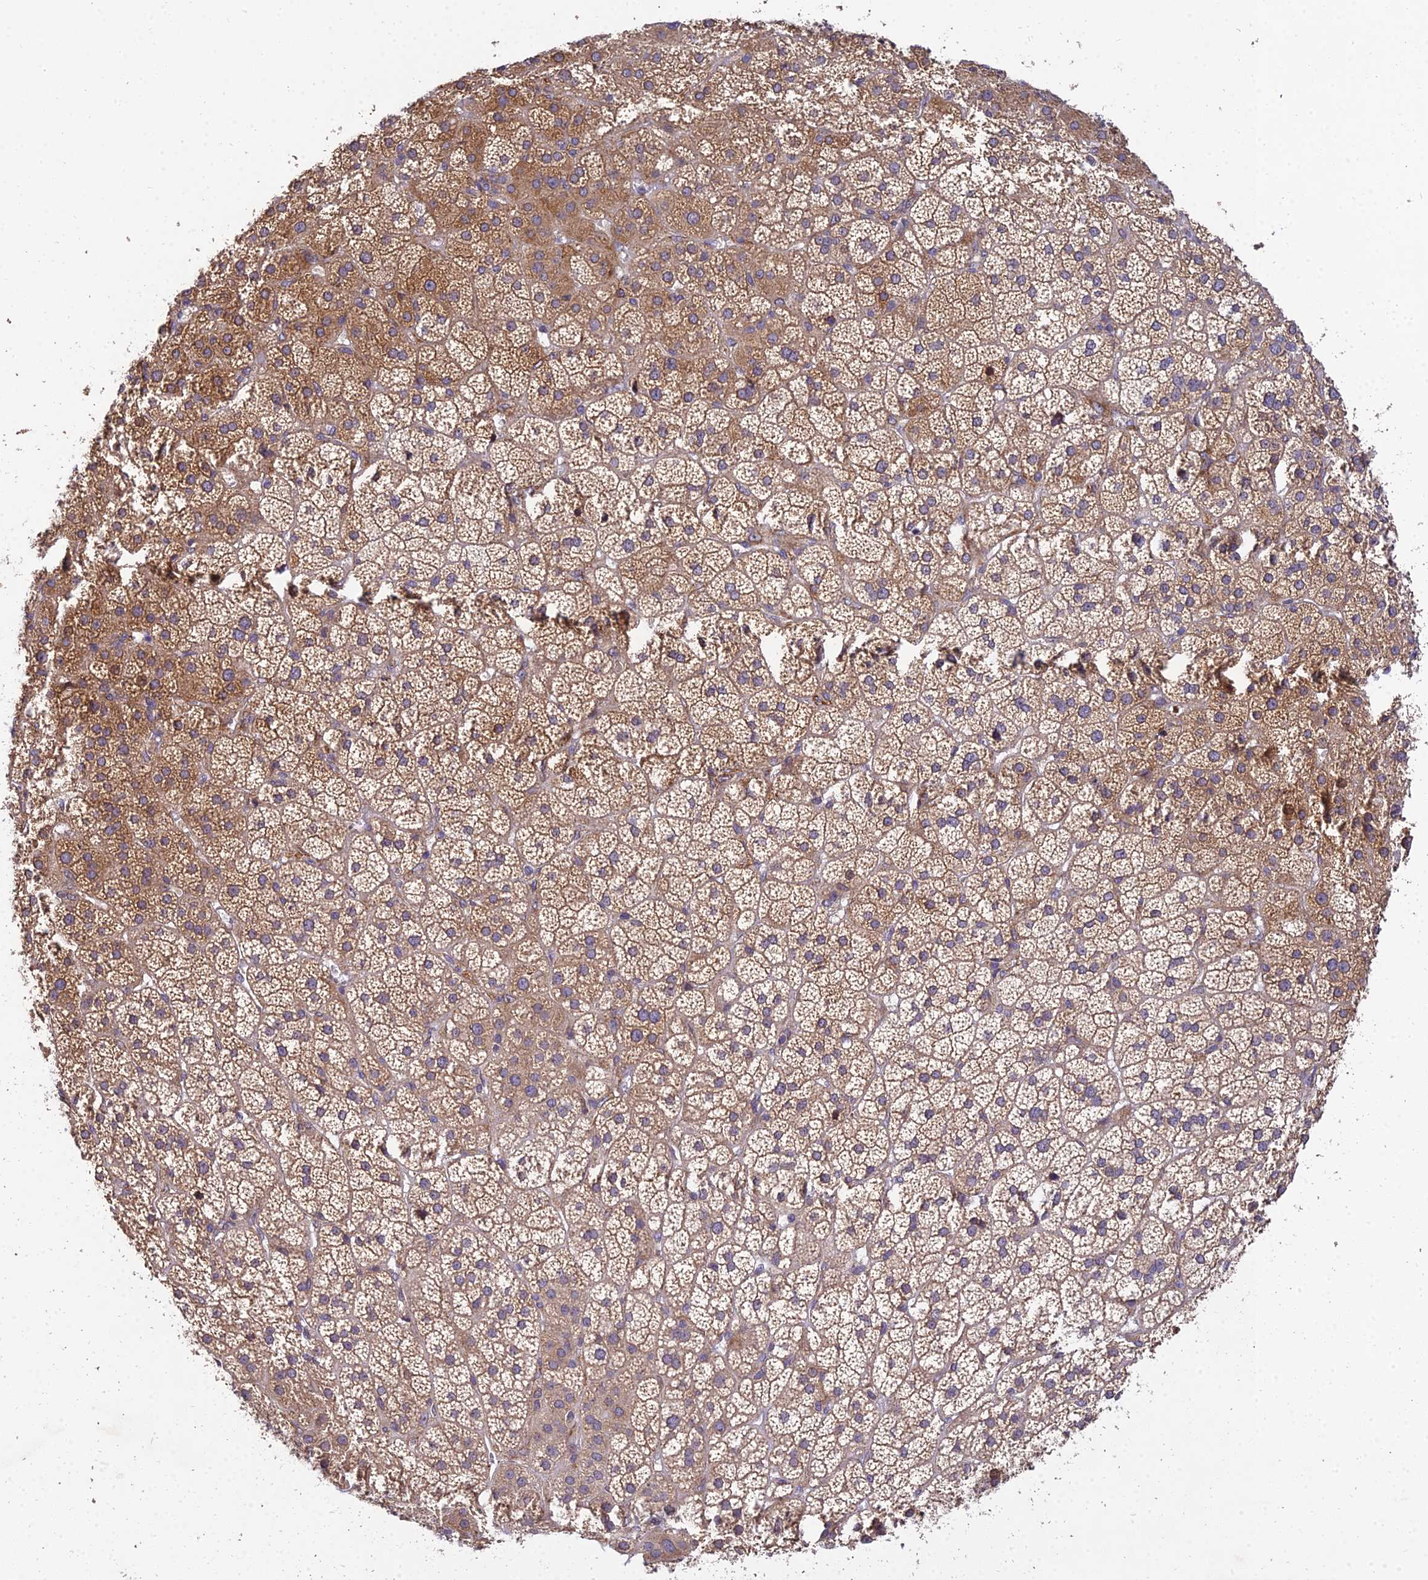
{"staining": {"intensity": "strong", "quantity": "25%-75%", "location": "cytoplasmic/membranous"}, "tissue": "adrenal gland", "cell_type": "Glandular cells", "image_type": "normal", "snomed": [{"axis": "morphology", "description": "Normal tissue, NOS"}, {"axis": "topography", "description": "Adrenal gland"}], "caption": "Immunohistochemical staining of unremarkable adrenal gland displays 25%-75% levels of strong cytoplasmic/membranous protein positivity in approximately 25%-75% of glandular cells. Nuclei are stained in blue.", "gene": "ARL8A", "patient": {"sex": "female", "age": 70}}